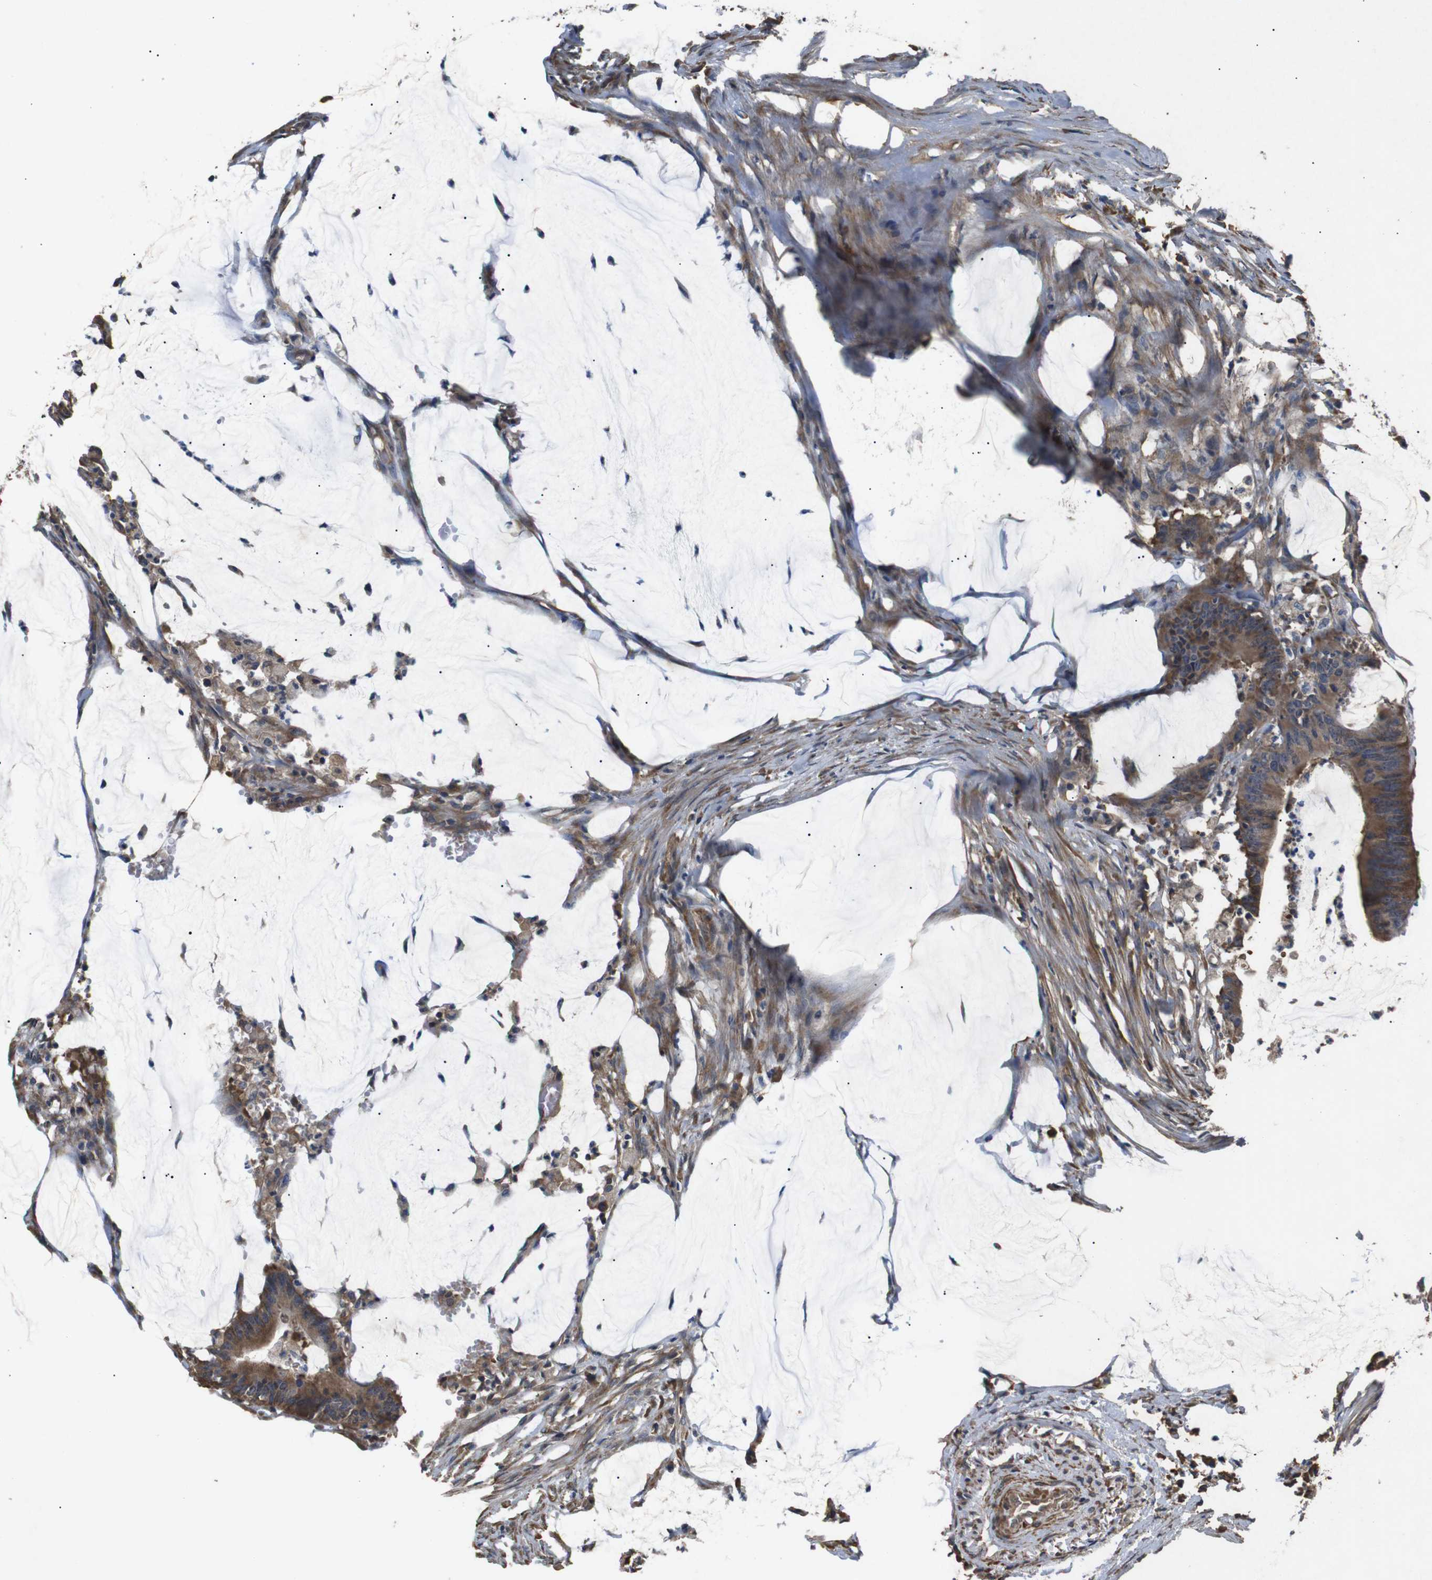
{"staining": {"intensity": "moderate", "quantity": ">75%", "location": "cytoplasmic/membranous"}, "tissue": "colorectal cancer", "cell_type": "Tumor cells", "image_type": "cancer", "snomed": [{"axis": "morphology", "description": "Adenocarcinoma, NOS"}, {"axis": "topography", "description": "Rectum"}], "caption": "Immunohistochemistry of colorectal cancer (adenocarcinoma) demonstrates medium levels of moderate cytoplasmic/membranous positivity in approximately >75% of tumor cells.", "gene": "BNIP3", "patient": {"sex": "female", "age": 66}}